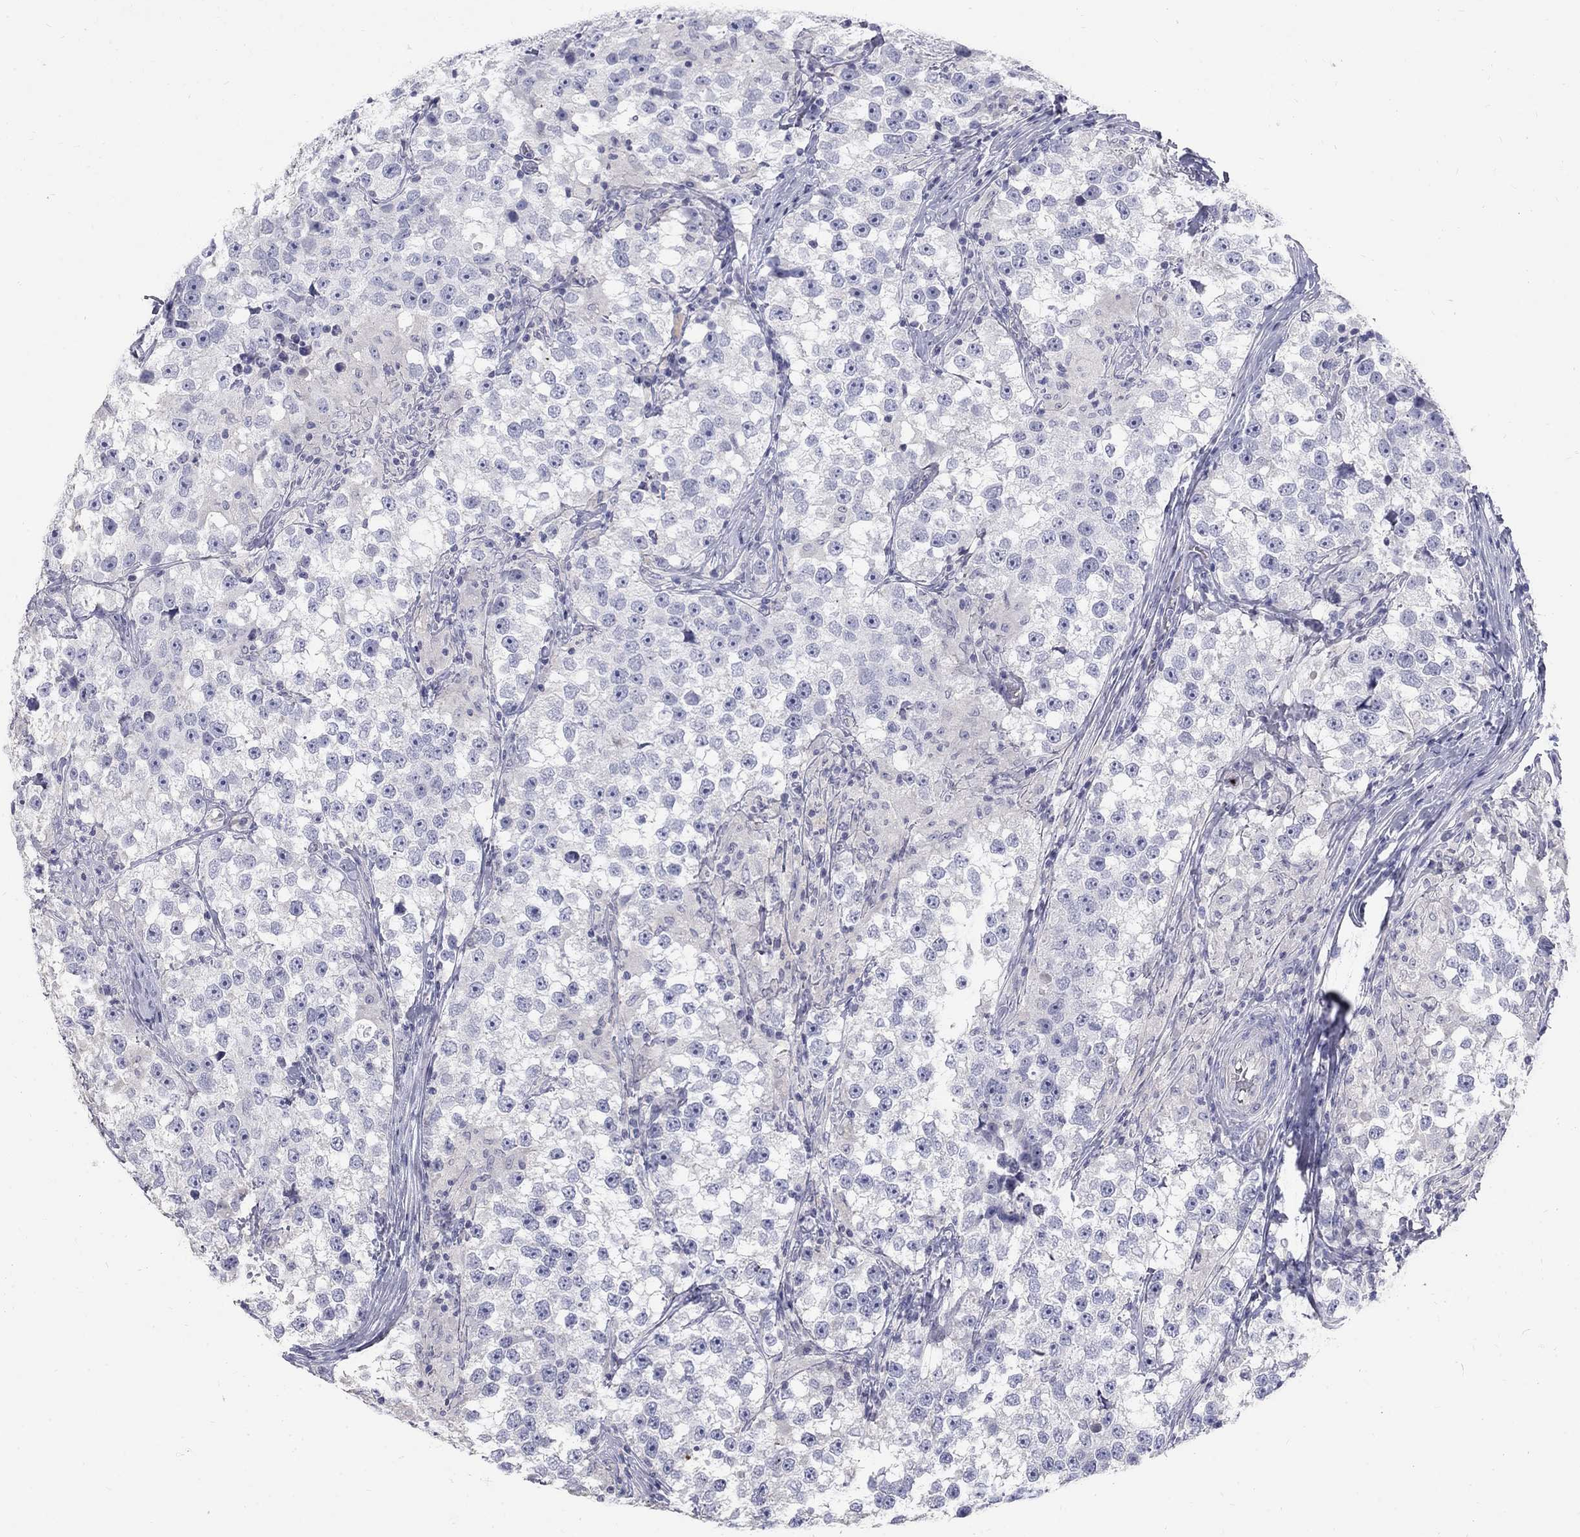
{"staining": {"intensity": "negative", "quantity": "none", "location": "none"}, "tissue": "testis cancer", "cell_type": "Tumor cells", "image_type": "cancer", "snomed": [{"axis": "morphology", "description": "Seminoma, NOS"}, {"axis": "topography", "description": "Testis"}], "caption": "Immunohistochemical staining of human testis cancer (seminoma) shows no significant expression in tumor cells.", "gene": "PTH1R", "patient": {"sex": "male", "age": 46}}